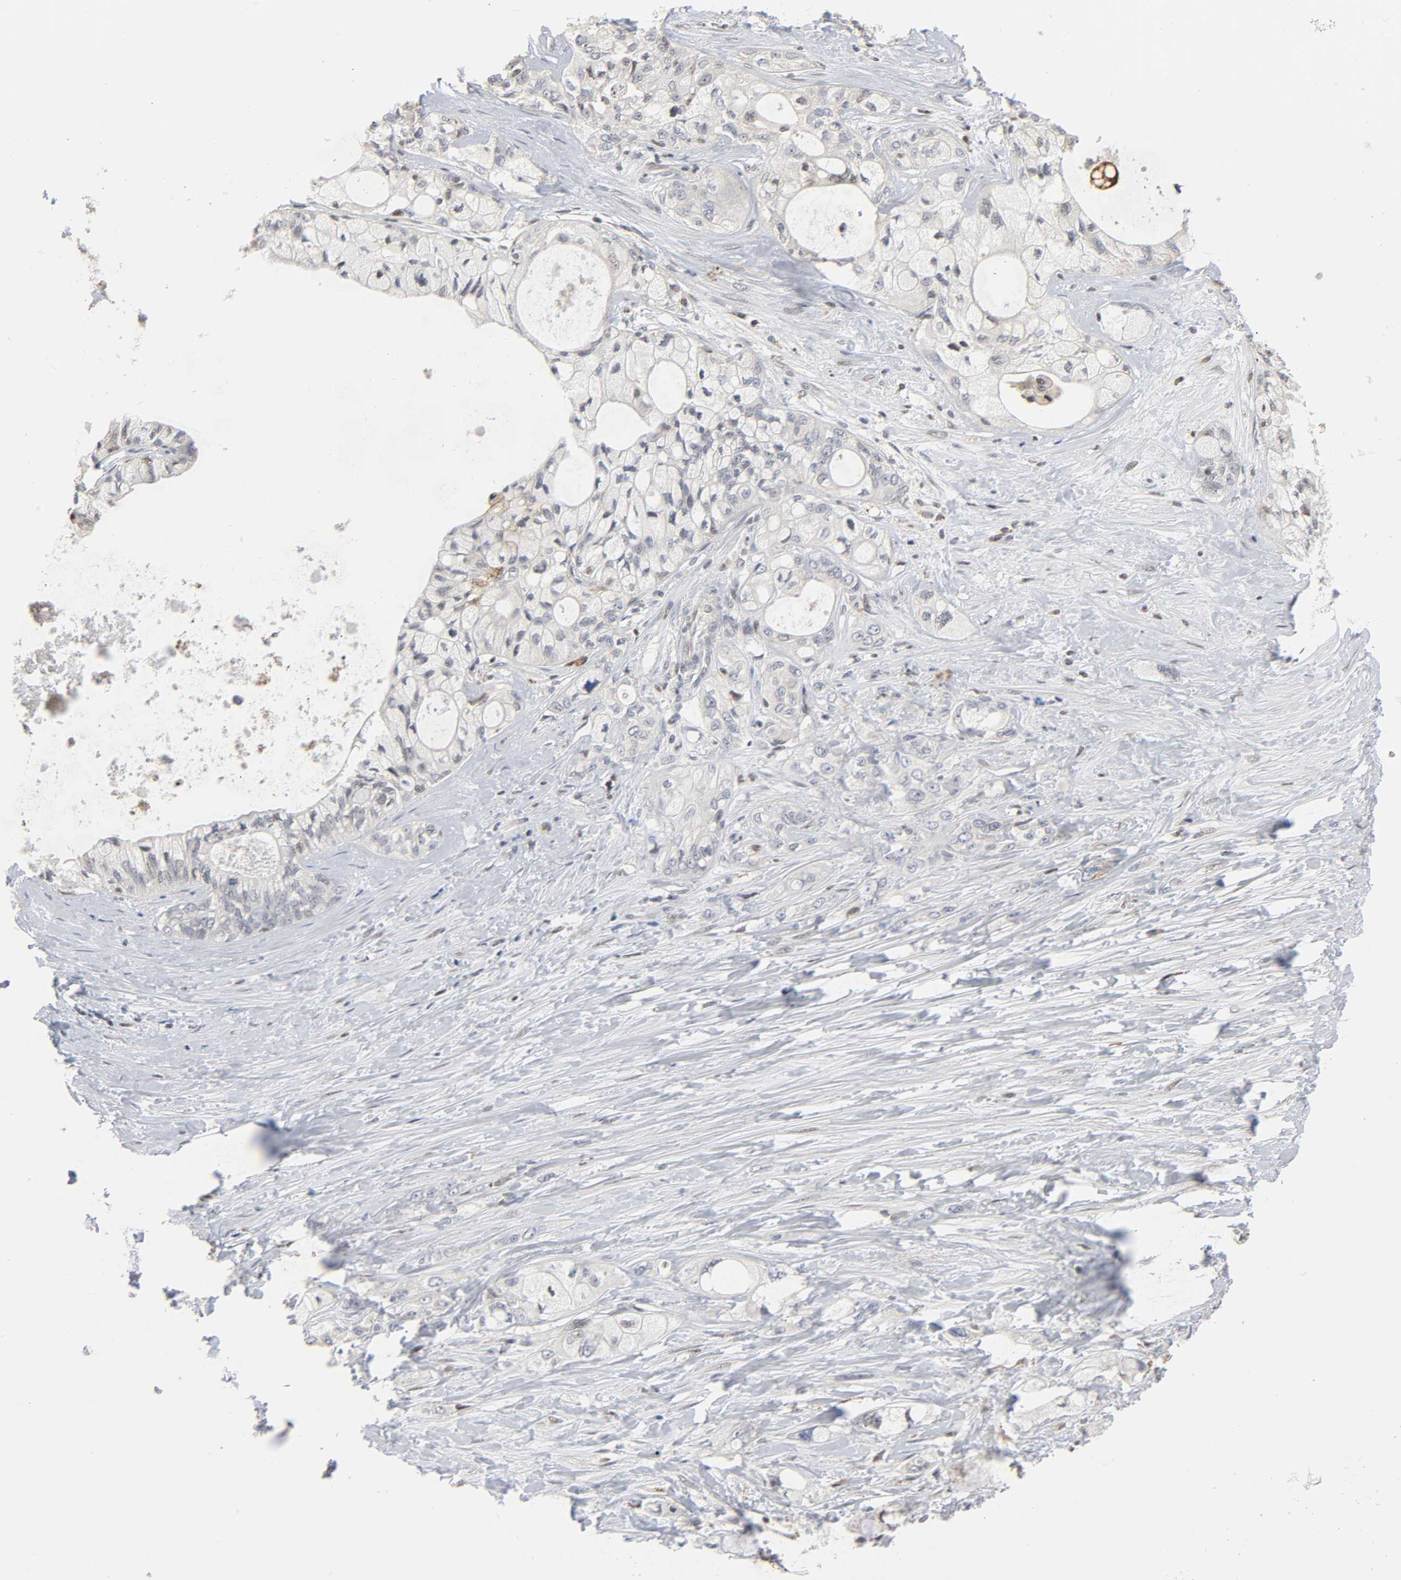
{"staining": {"intensity": "negative", "quantity": "none", "location": "none"}, "tissue": "pancreatic cancer", "cell_type": "Tumor cells", "image_type": "cancer", "snomed": [{"axis": "morphology", "description": "Adenocarcinoma, NOS"}, {"axis": "topography", "description": "Pancreas"}], "caption": "DAB immunohistochemical staining of human adenocarcinoma (pancreatic) reveals no significant staining in tumor cells.", "gene": "KAT2B", "patient": {"sex": "male", "age": 70}}